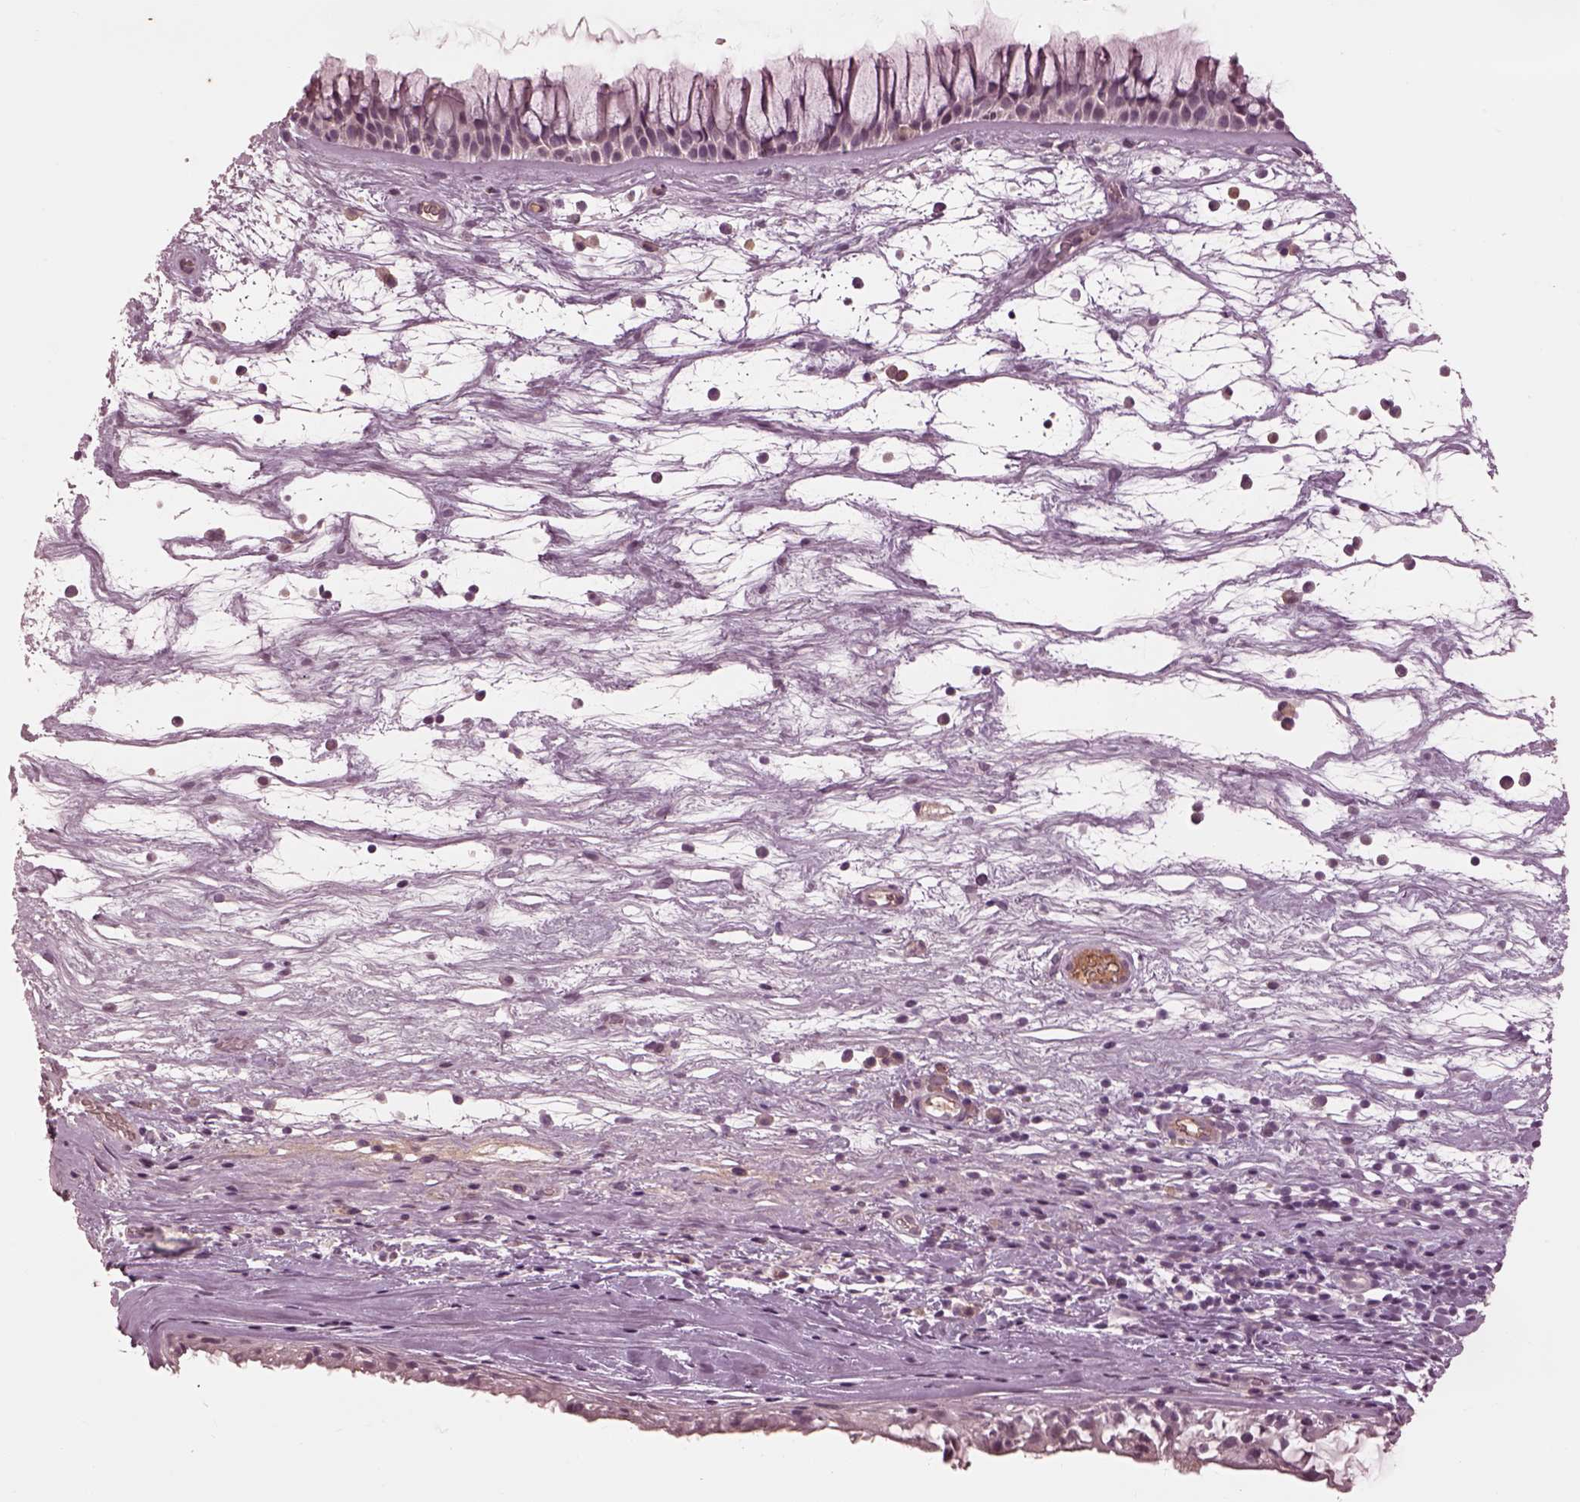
{"staining": {"intensity": "negative", "quantity": "none", "location": "none"}, "tissue": "nasopharynx", "cell_type": "Respiratory epithelial cells", "image_type": "normal", "snomed": [{"axis": "morphology", "description": "Normal tissue, NOS"}, {"axis": "topography", "description": "Nasopharynx"}], "caption": "Human nasopharynx stained for a protein using immunohistochemistry (IHC) displays no positivity in respiratory epithelial cells.", "gene": "KCNA2", "patient": {"sex": "male", "age": 74}}